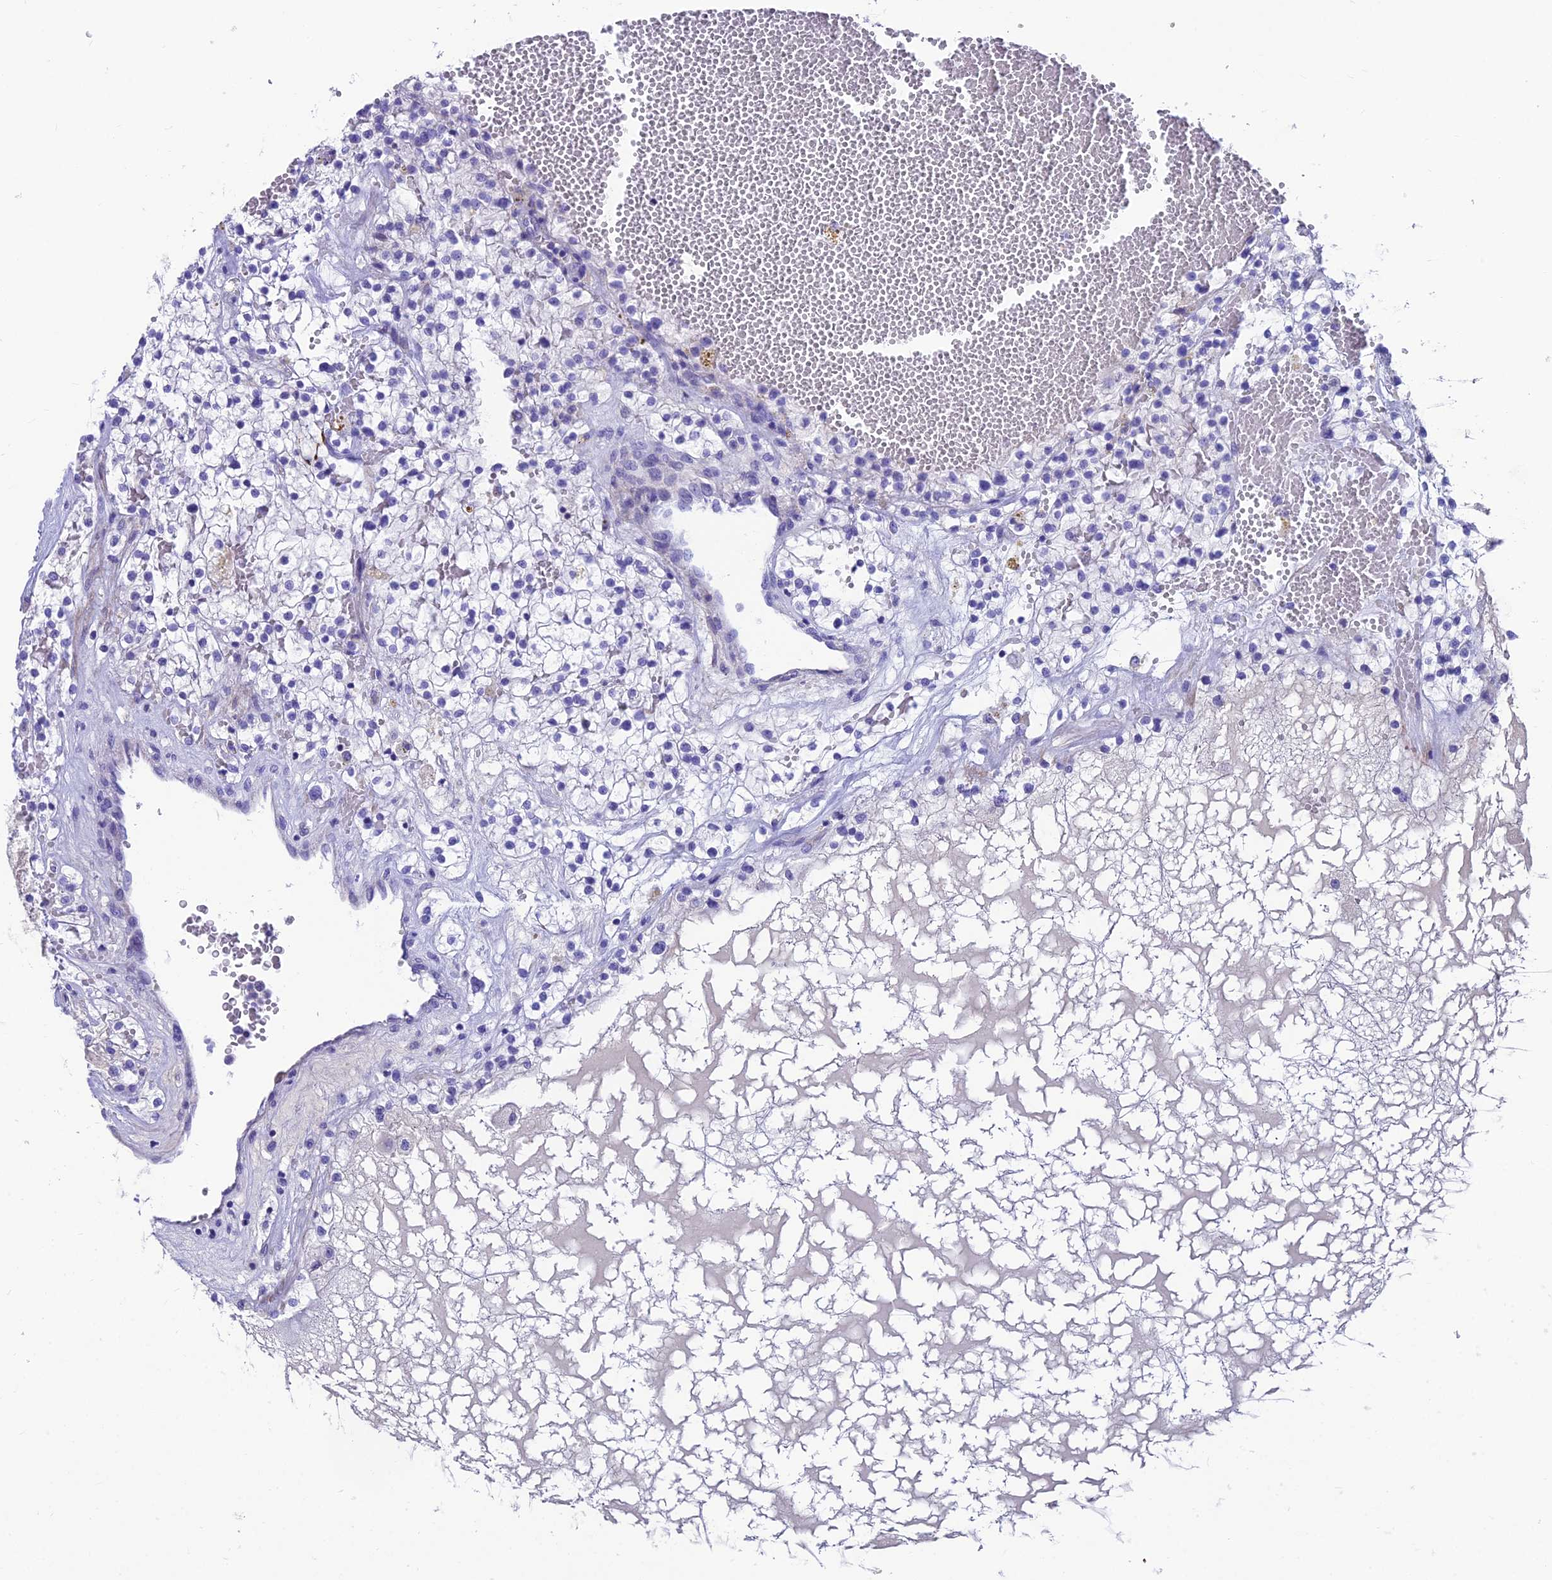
{"staining": {"intensity": "negative", "quantity": "none", "location": "none"}, "tissue": "renal cancer", "cell_type": "Tumor cells", "image_type": "cancer", "snomed": [{"axis": "morphology", "description": "Normal tissue, NOS"}, {"axis": "morphology", "description": "Adenocarcinoma, NOS"}, {"axis": "topography", "description": "Kidney"}], "caption": "The image demonstrates no significant positivity in tumor cells of renal cancer. The staining is performed using DAB (3,3'-diaminobenzidine) brown chromogen with nuclei counter-stained in using hematoxylin.", "gene": "GNG11", "patient": {"sex": "male", "age": 68}}